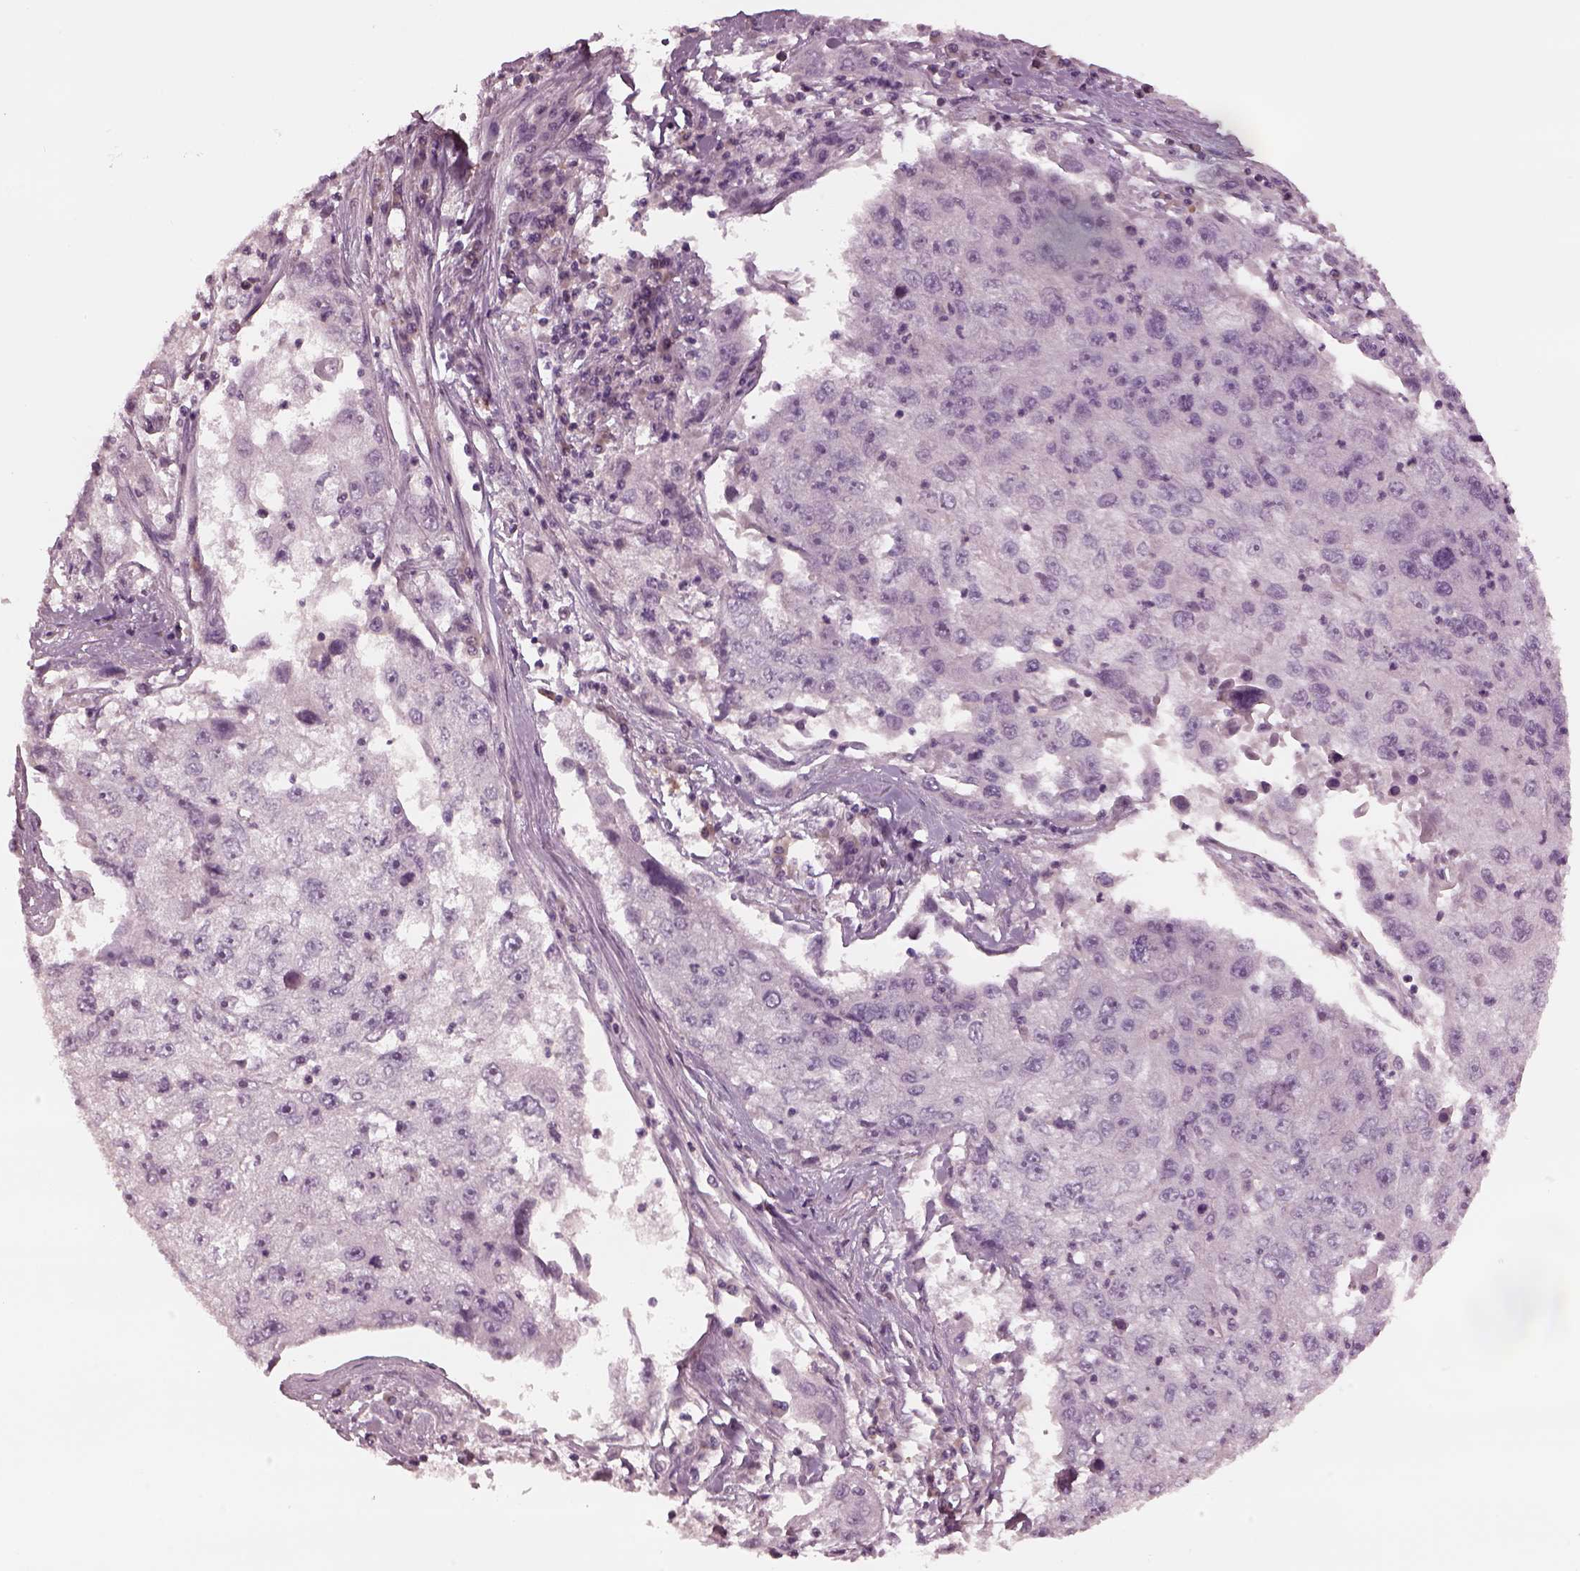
{"staining": {"intensity": "negative", "quantity": "none", "location": "none"}, "tissue": "cervical cancer", "cell_type": "Tumor cells", "image_type": "cancer", "snomed": [{"axis": "morphology", "description": "Squamous cell carcinoma, NOS"}, {"axis": "topography", "description": "Cervix"}], "caption": "This is a micrograph of immunohistochemistry staining of cervical squamous cell carcinoma, which shows no positivity in tumor cells.", "gene": "MIA", "patient": {"sex": "female", "age": 36}}